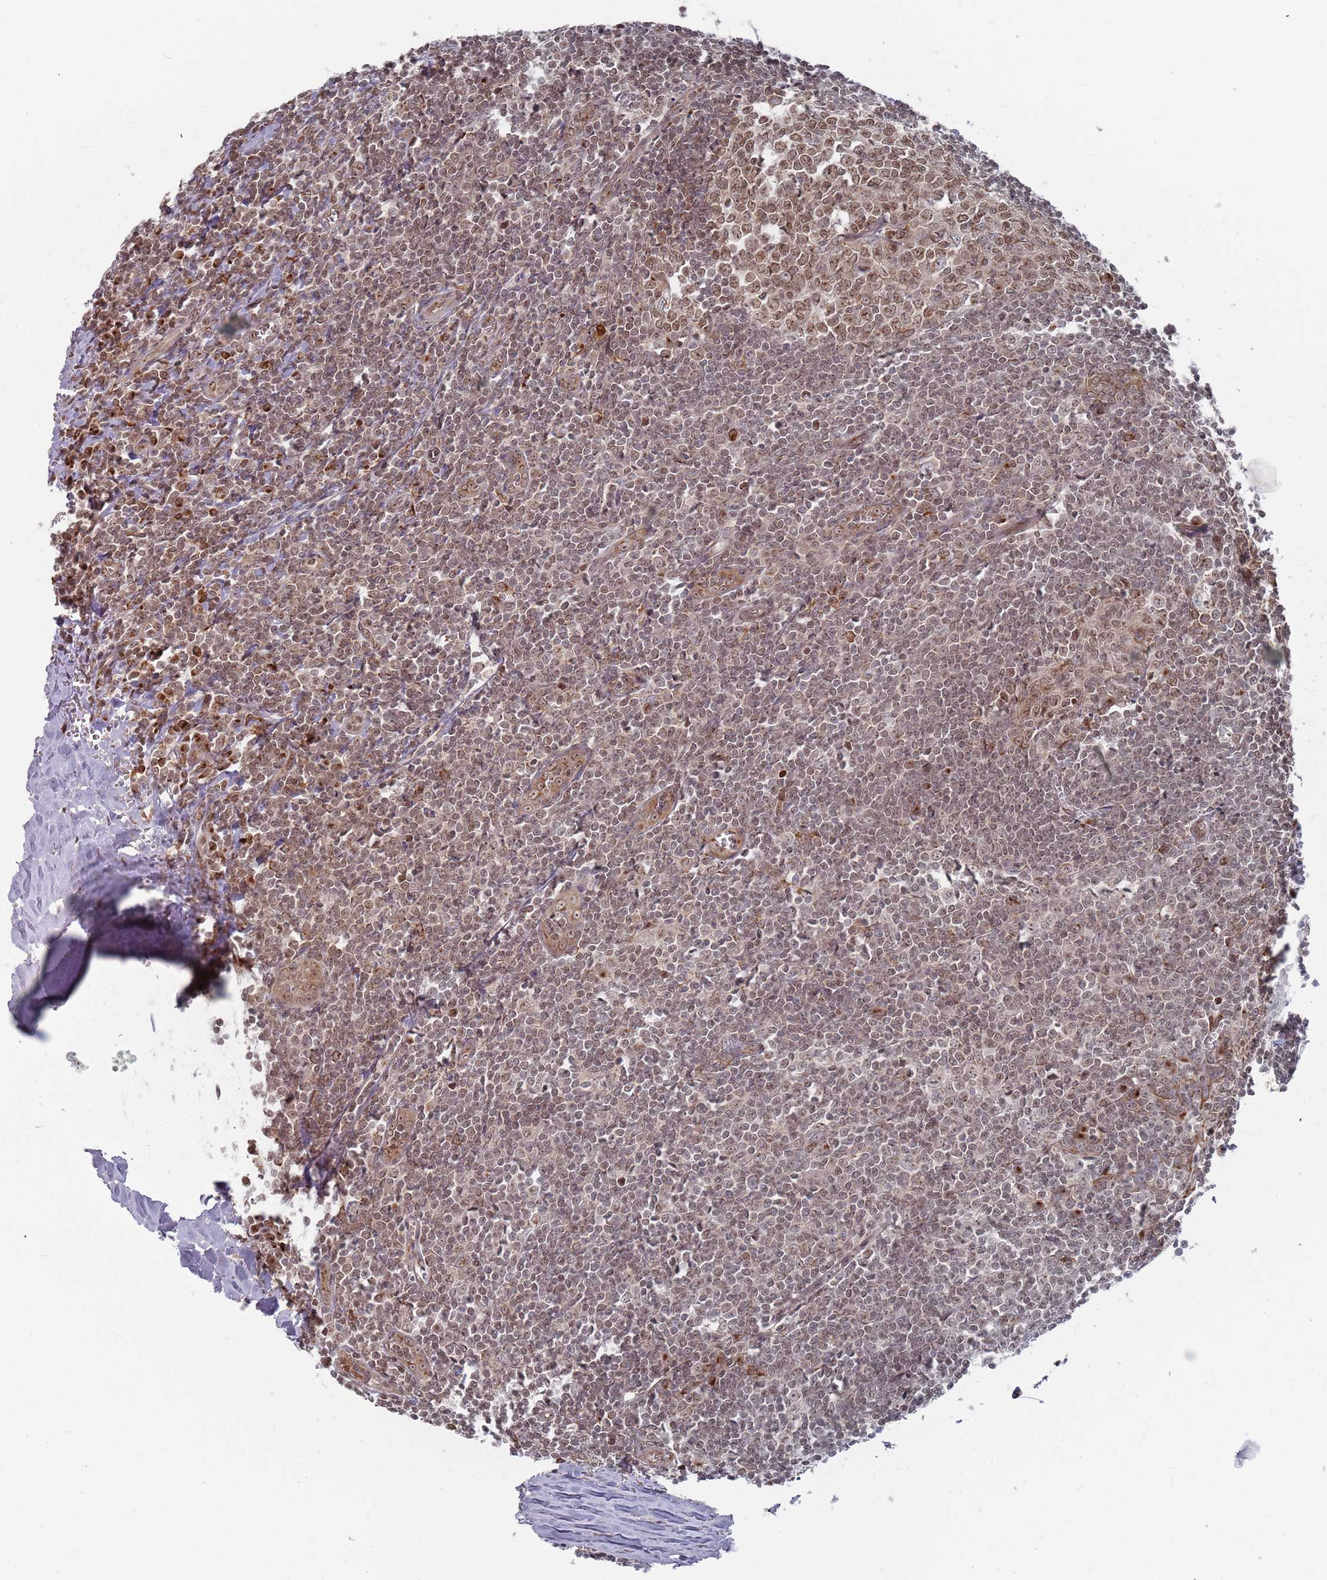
{"staining": {"intensity": "weak", "quantity": ">75%", "location": "cytoplasmic/membranous"}, "tissue": "tonsil", "cell_type": "Germinal center cells", "image_type": "normal", "snomed": [{"axis": "morphology", "description": "Normal tissue, NOS"}, {"axis": "topography", "description": "Tonsil"}], "caption": "Tonsil stained for a protein (brown) exhibits weak cytoplasmic/membranous positive expression in about >75% of germinal center cells.", "gene": "FMO4", "patient": {"sex": "male", "age": 27}}